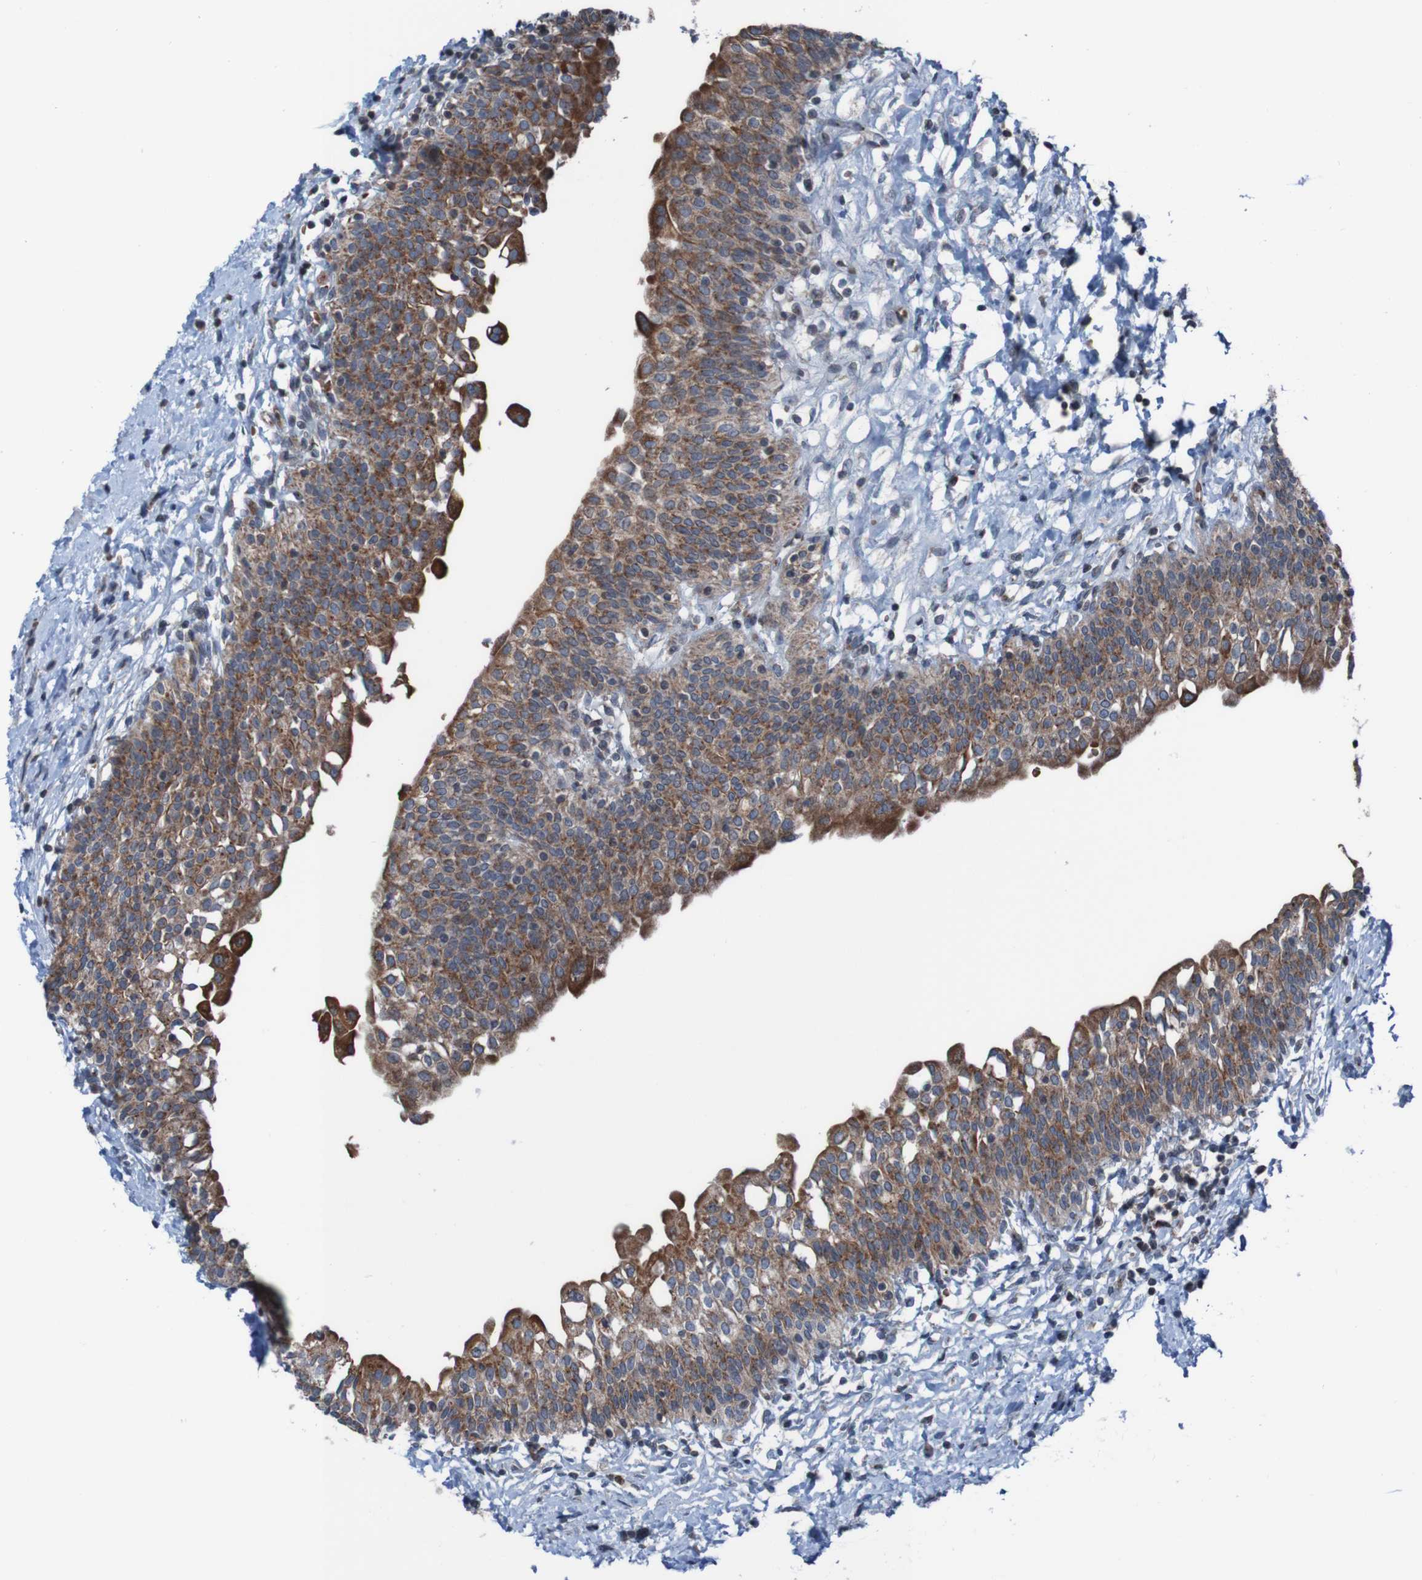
{"staining": {"intensity": "strong", "quantity": ">75%", "location": "cytoplasmic/membranous"}, "tissue": "urinary bladder", "cell_type": "Urothelial cells", "image_type": "normal", "snomed": [{"axis": "morphology", "description": "Normal tissue, NOS"}, {"axis": "topography", "description": "Urinary bladder"}], "caption": "Urinary bladder stained with DAB IHC shows high levels of strong cytoplasmic/membranous expression in approximately >75% of urothelial cells.", "gene": "UNG", "patient": {"sex": "male", "age": 55}}